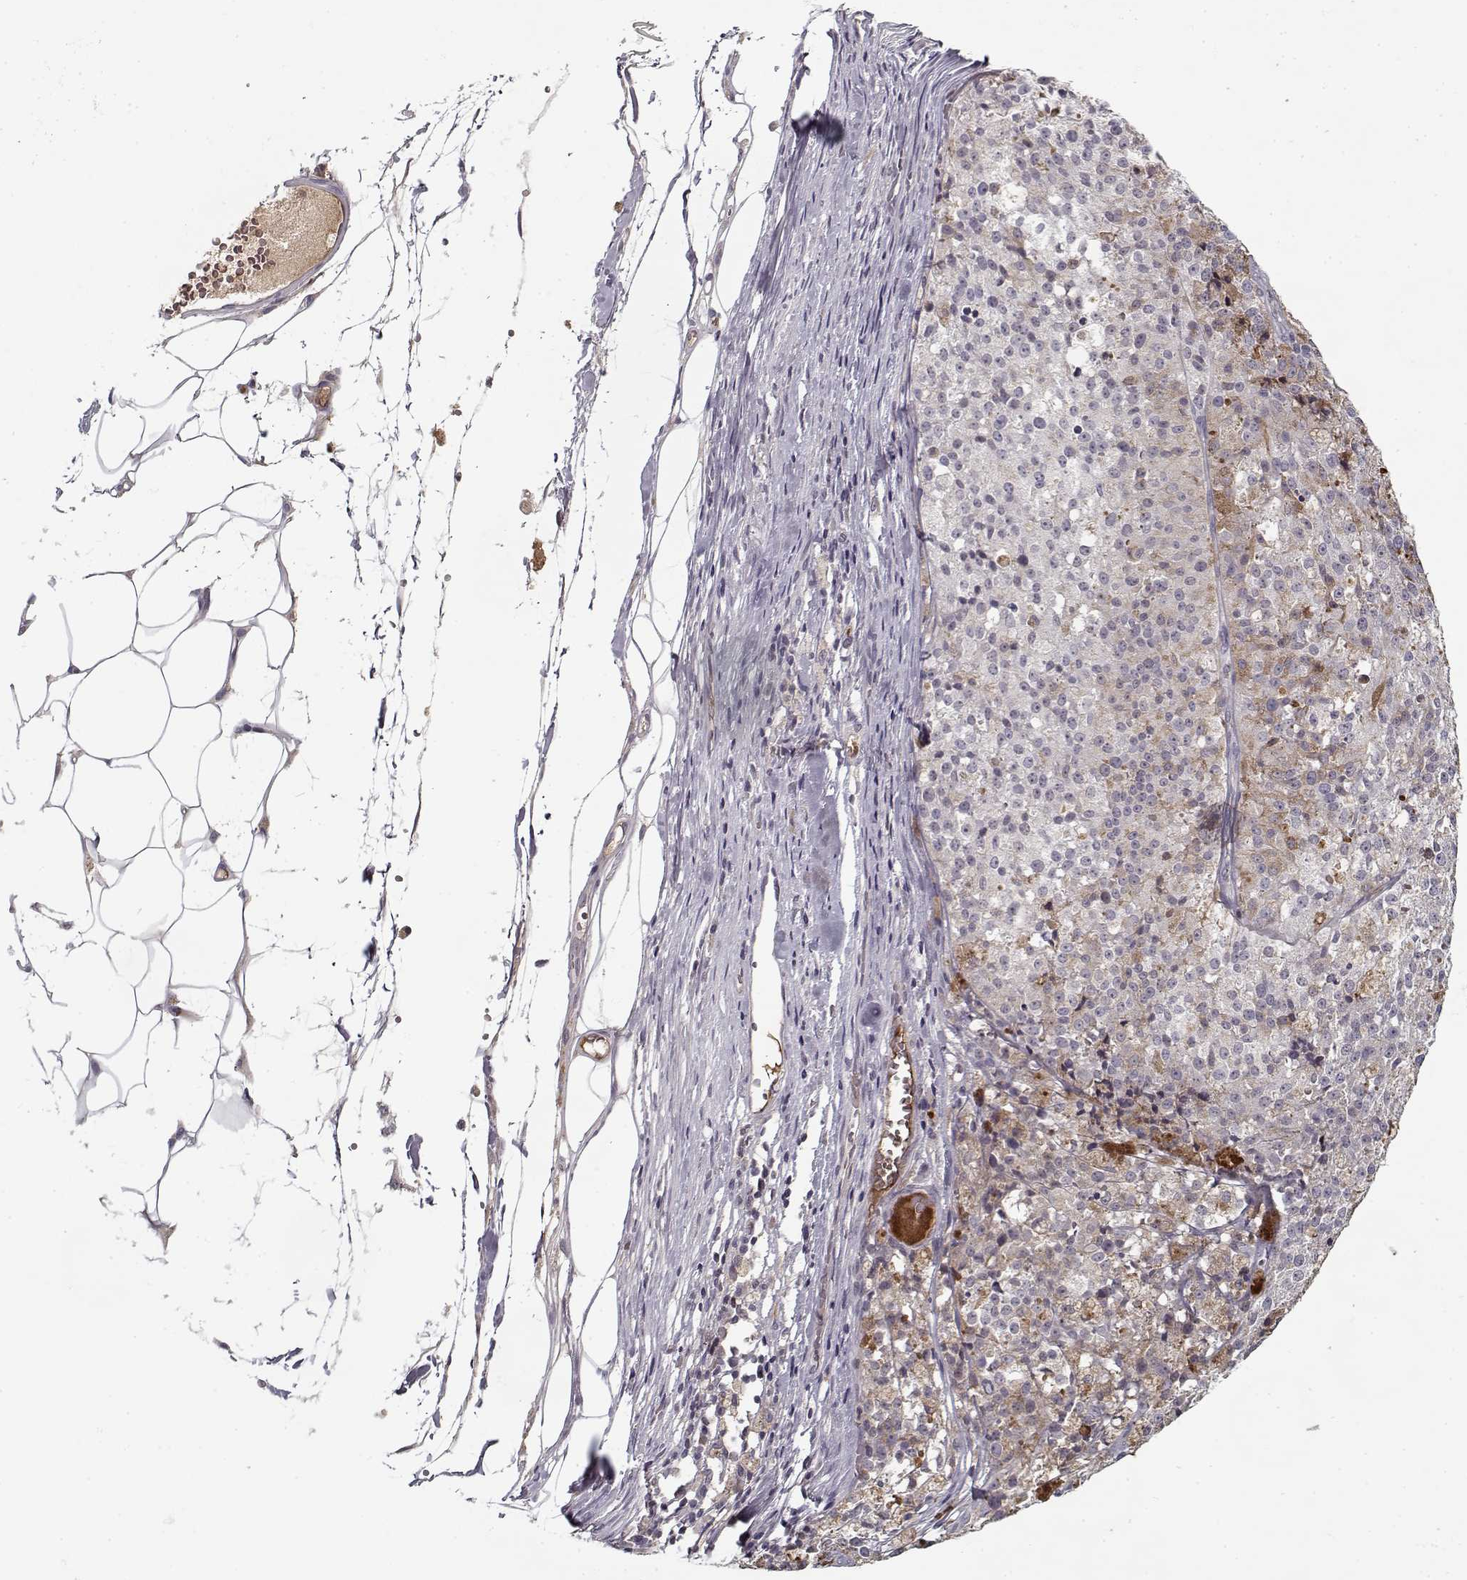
{"staining": {"intensity": "negative", "quantity": "none", "location": "none"}, "tissue": "melanoma", "cell_type": "Tumor cells", "image_type": "cancer", "snomed": [{"axis": "morphology", "description": "Malignant melanoma, Metastatic site"}, {"axis": "topography", "description": "Lymph node"}], "caption": "The immunohistochemistry photomicrograph has no significant staining in tumor cells of malignant melanoma (metastatic site) tissue. (DAB (3,3'-diaminobenzidine) immunohistochemistry (IHC), high magnification).", "gene": "AFM", "patient": {"sex": "female", "age": 64}}